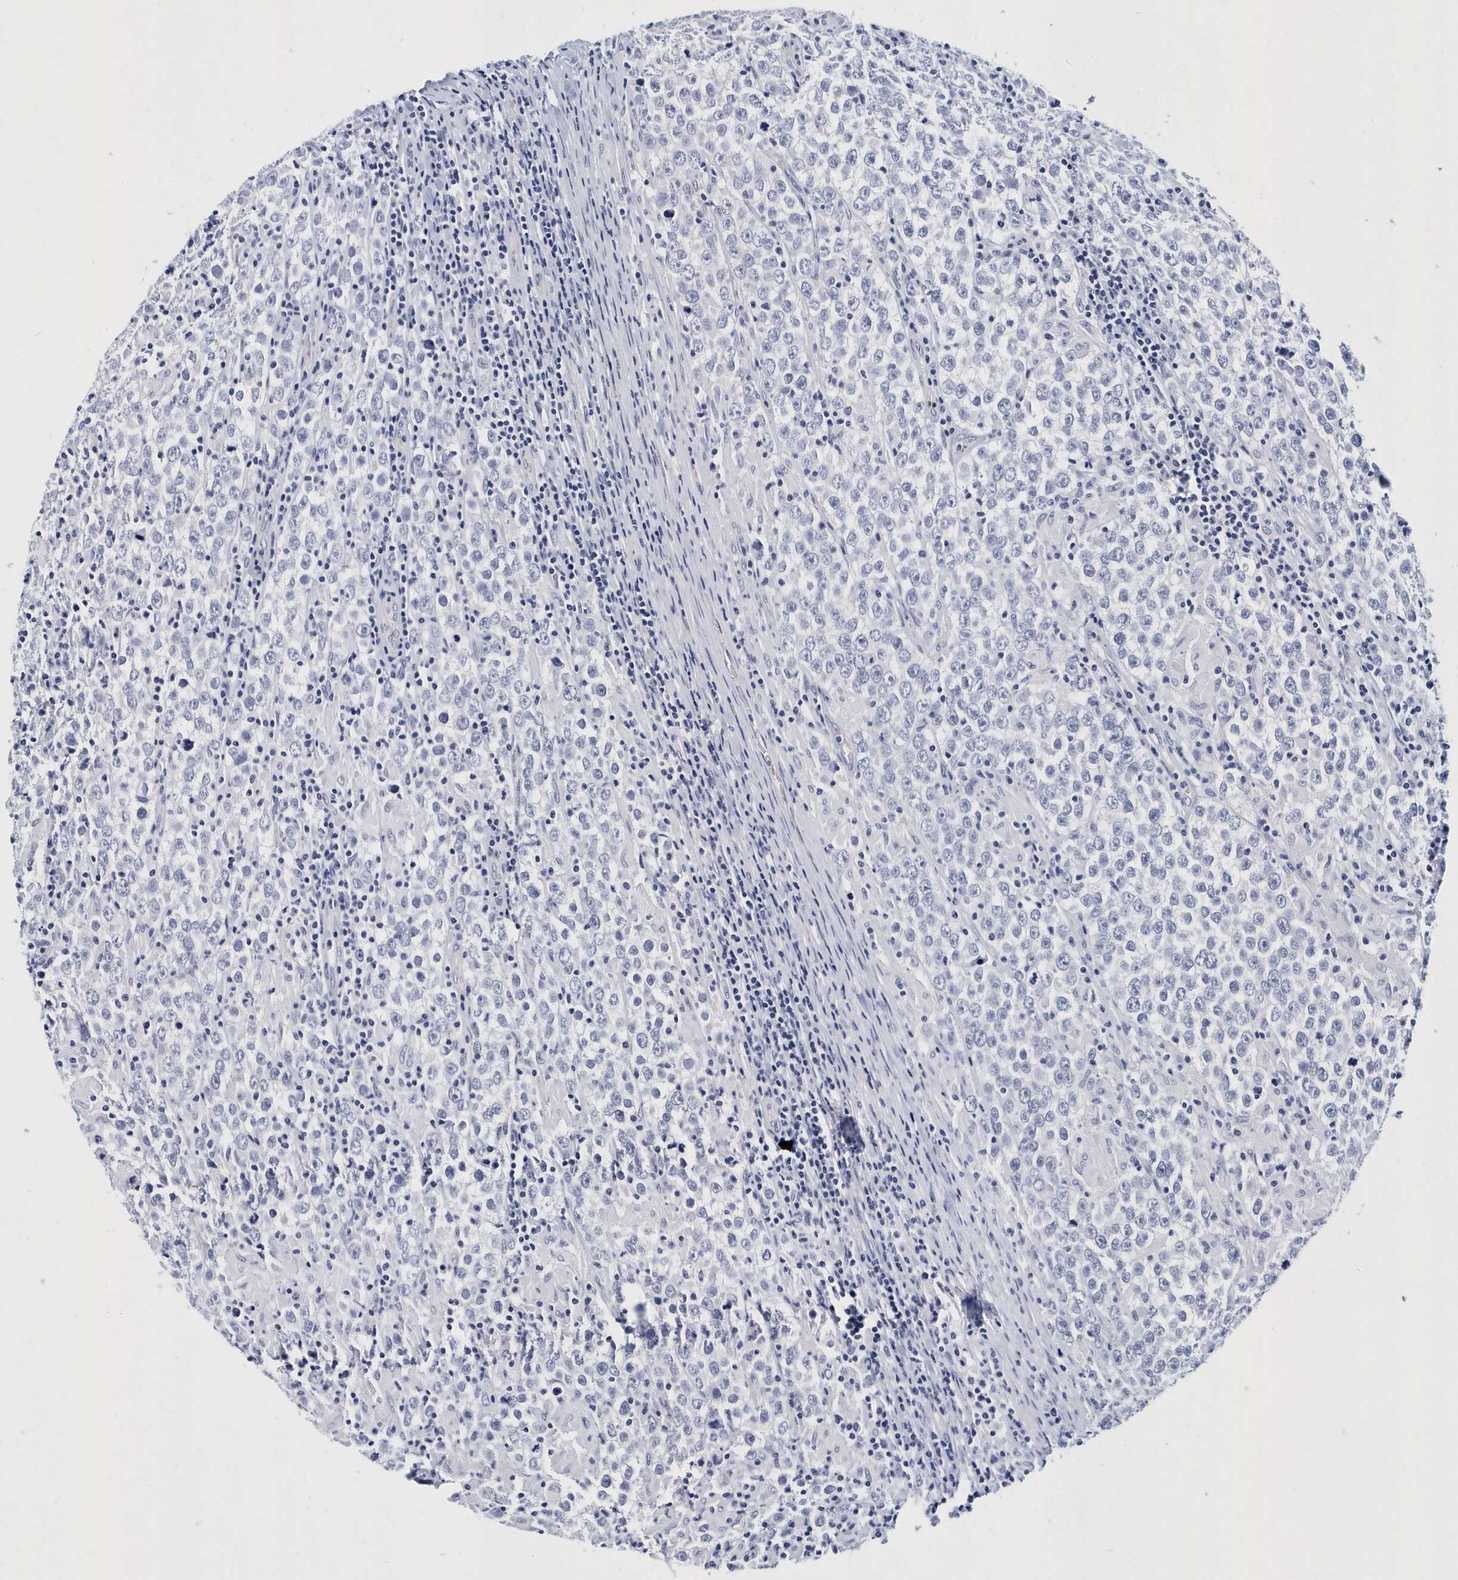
{"staining": {"intensity": "negative", "quantity": "none", "location": "none"}, "tissue": "testis cancer", "cell_type": "Tumor cells", "image_type": "cancer", "snomed": [{"axis": "morphology", "description": "Normal tissue, NOS"}, {"axis": "morphology", "description": "Urothelial carcinoma, High grade"}, {"axis": "morphology", "description": "Seminoma, NOS"}, {"axis": "morphology", "description": "Carcinoma, Embryonal, NOS"}, {"axis": "topography", "description": "Urinary bladder"}, {"axis": "topography", "description": "Testis"}], "caption": "The immunohistochemistry (IHC) micrograph has no significant positivity in tumor cells of testis seminoma tissue.", "gene": "ITGA2B", "patient": {"sex": "male", "age": 41}}